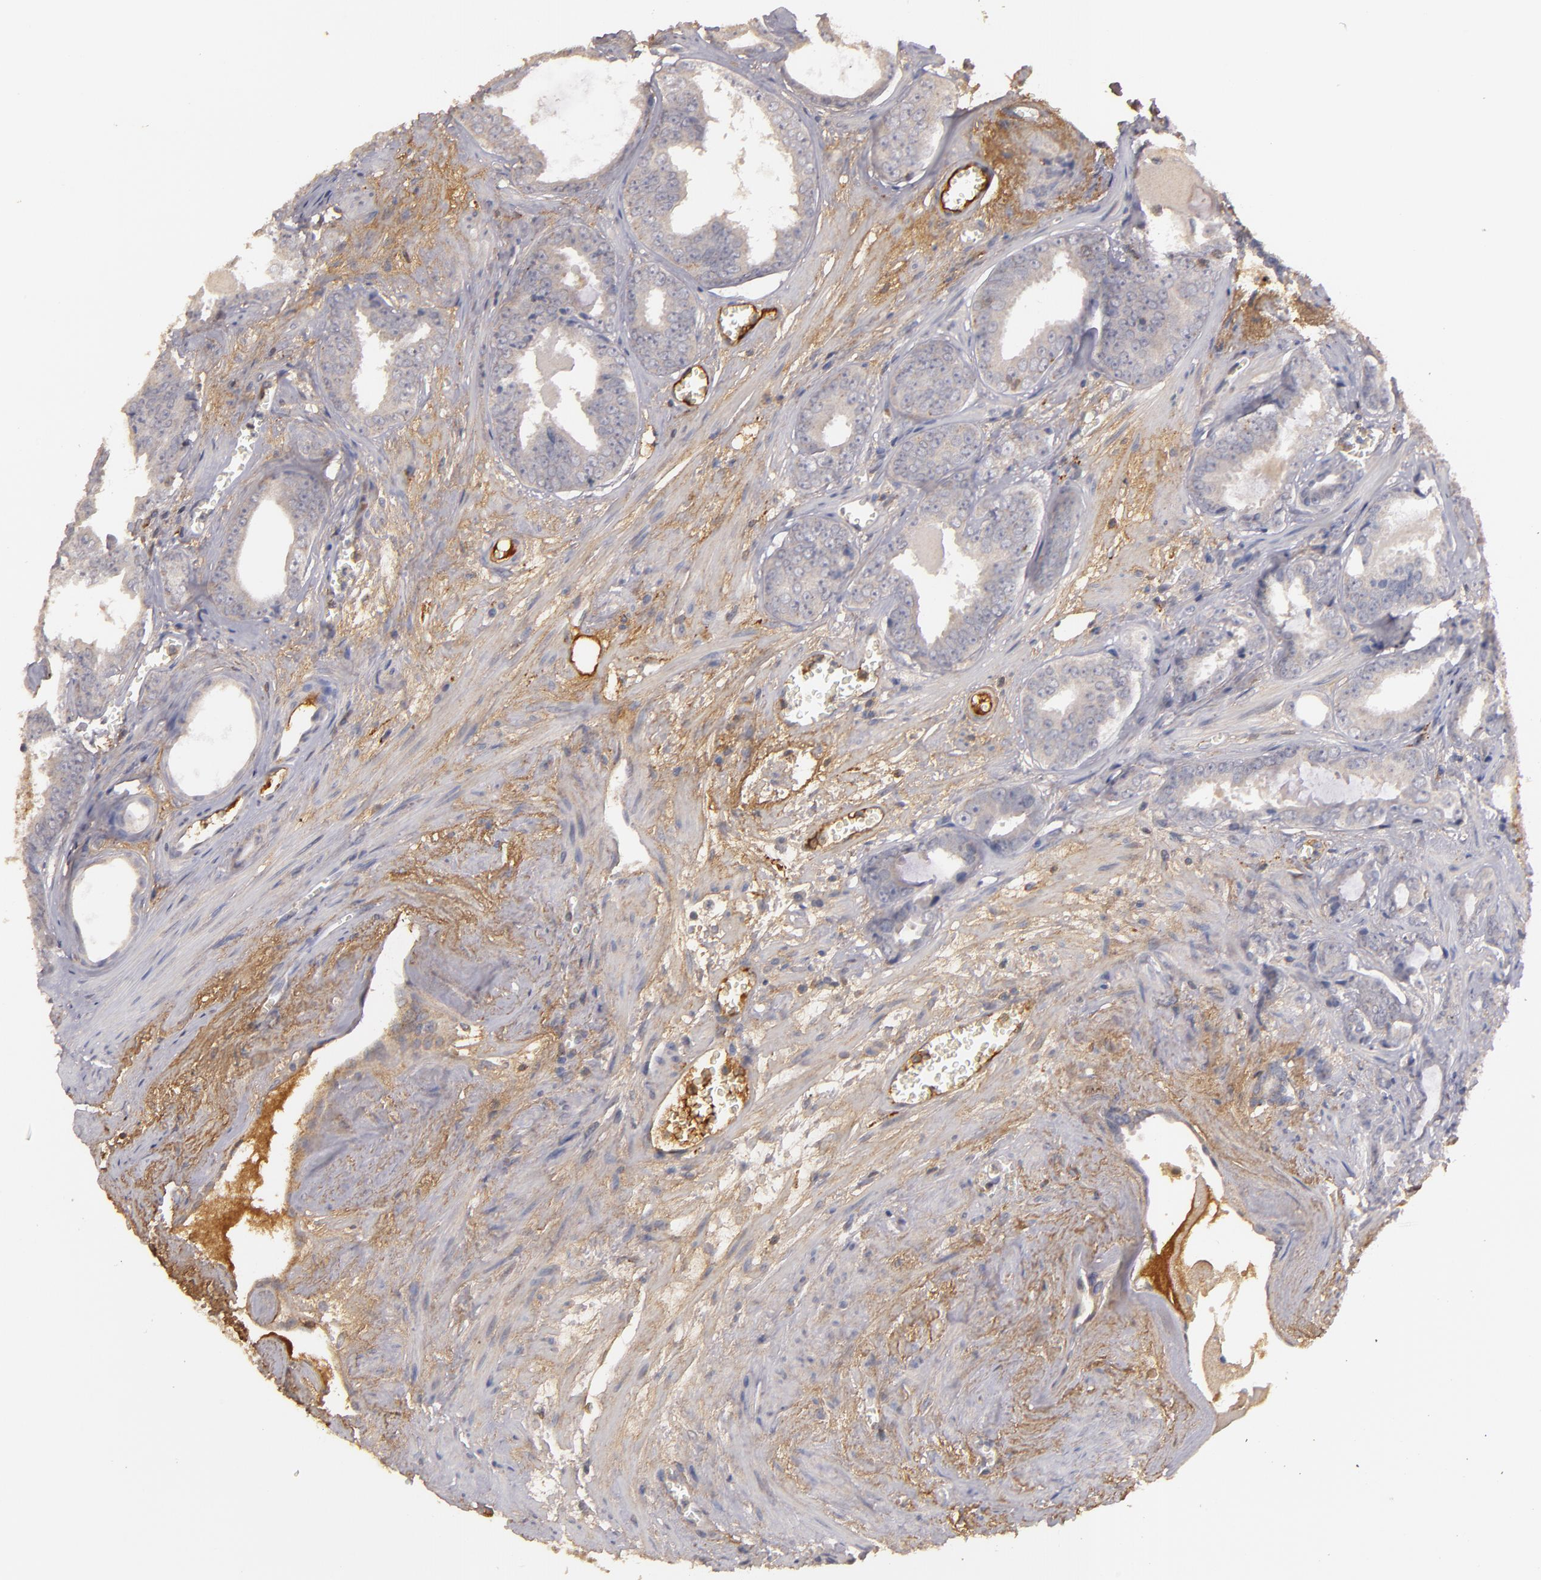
{"staining": {"intensity": "negative", "quantity": "none", "location": "none"}, "tissue": "prostate cancer", "cell_type": "Tumor cells", "image_type": "cancer", "snomed": [{"axis": "morphology", "description": "Adenocarcinoma, Medium grade"}, {"axis": "topography", "description": "Prostate"}], "caption": "Immunohistochemistry histopathology image of prostate cancer stained for a protein (brown), which reveals no staining in tumor cells. Brightfield microscopy of IHC stained with DAB (3,3'-diaminobenzidine) (brown) and hematoxylin (blue), captured at high magnification.", "gene": "MBL2", "patient": {"sex": "male", "age": 79}}